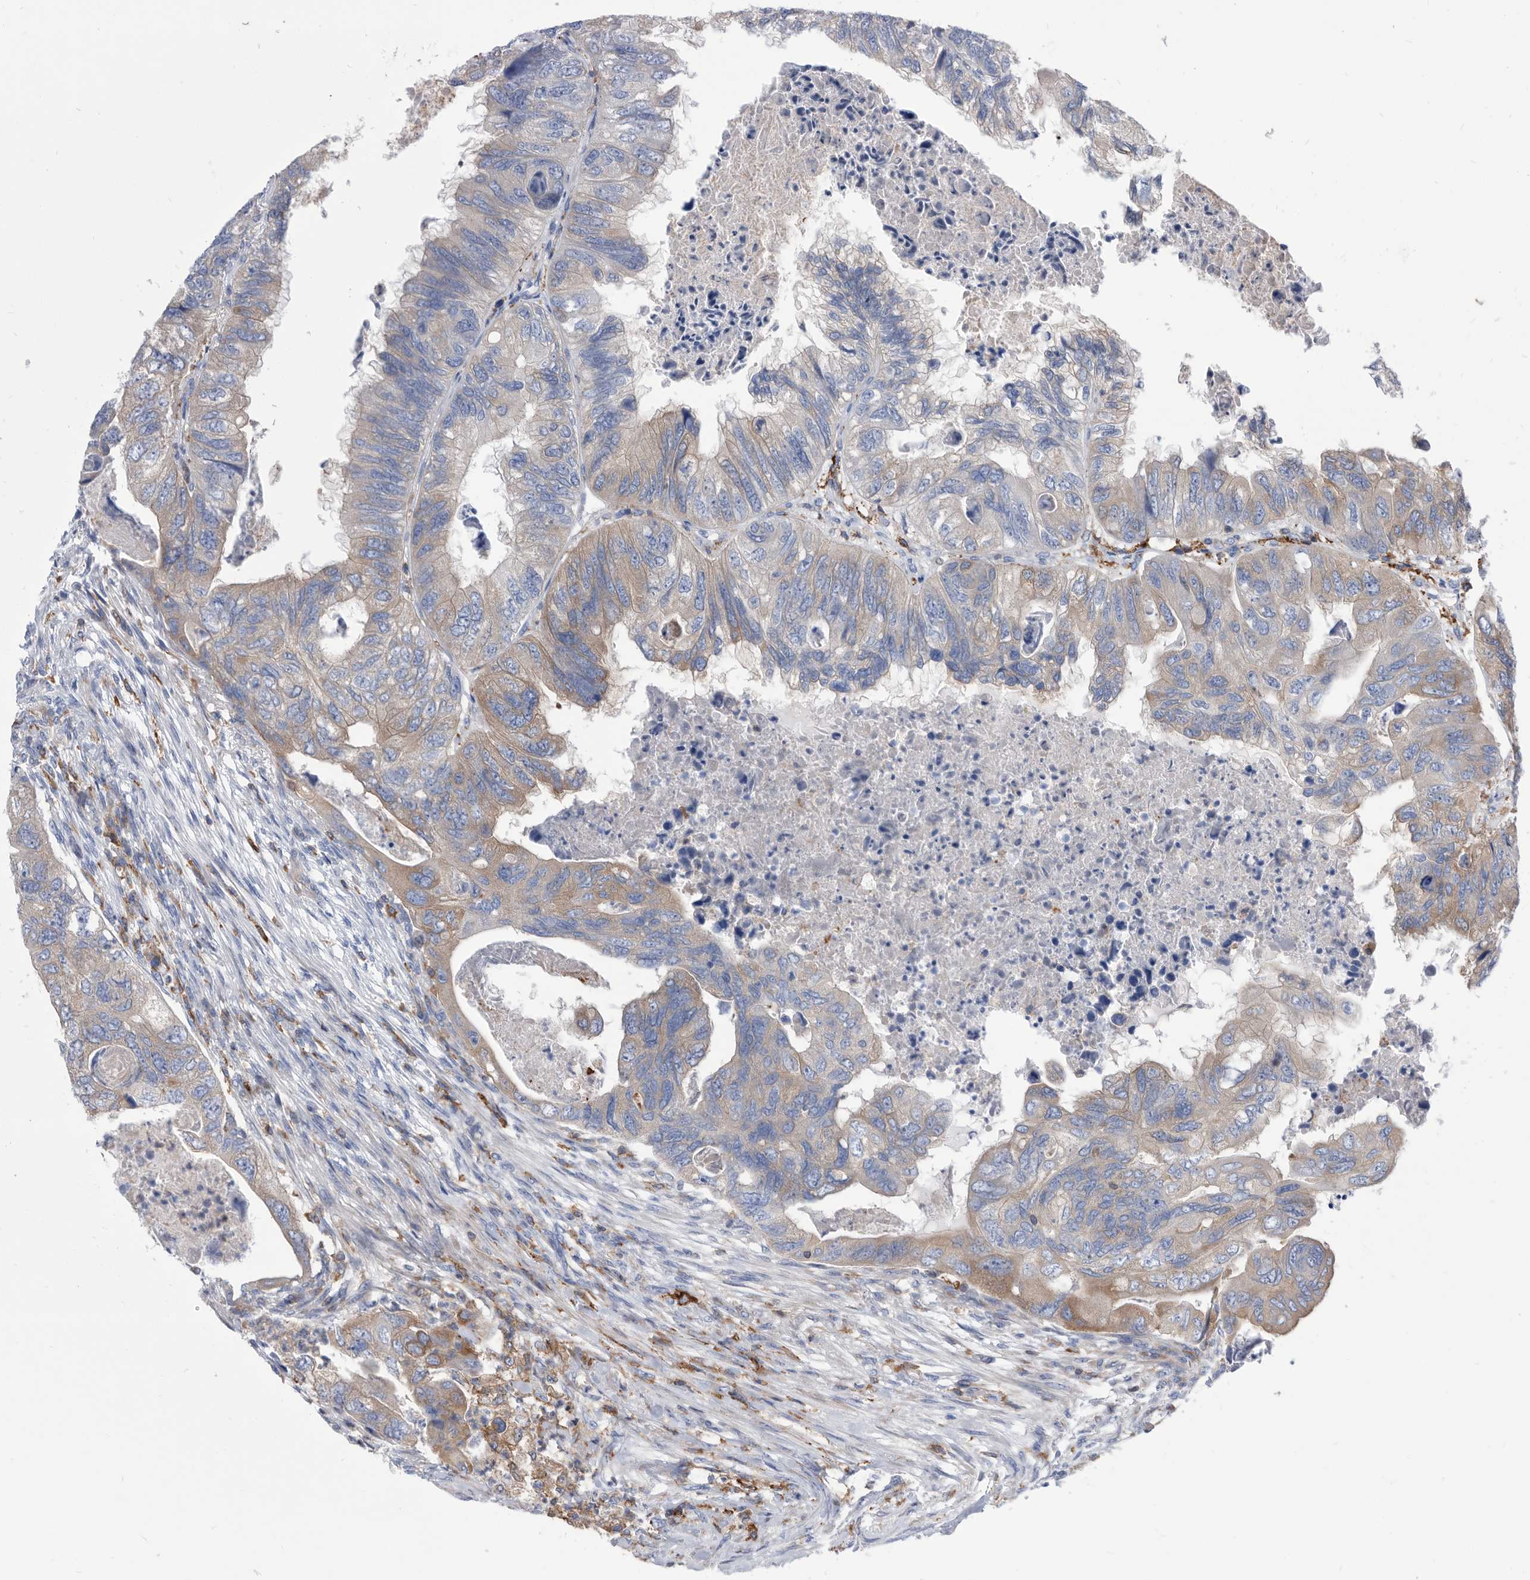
{"staining": {"intensity": "moderate", "quantity": "25%-75%", "location": "cytoplasmic/membranous"}, "tissue": "colorectal cancer", "cell_type": "Tumor cells", "image_type": "cancer", "snomed": [{"axis": "morphology", "description": "Adenocarcinoma, NOS"}, {"axis": "topography", "description": "Rectum"}], "caption": "Colorectal adenocarcinoma was stained to show a protein in brown. There is medium levels of moderate cytoplasmic/membranous staining in approximately 25%-75% of tumor cells.", "gene": "SMG7", "patient": {"sex": "male", "age": 63}}